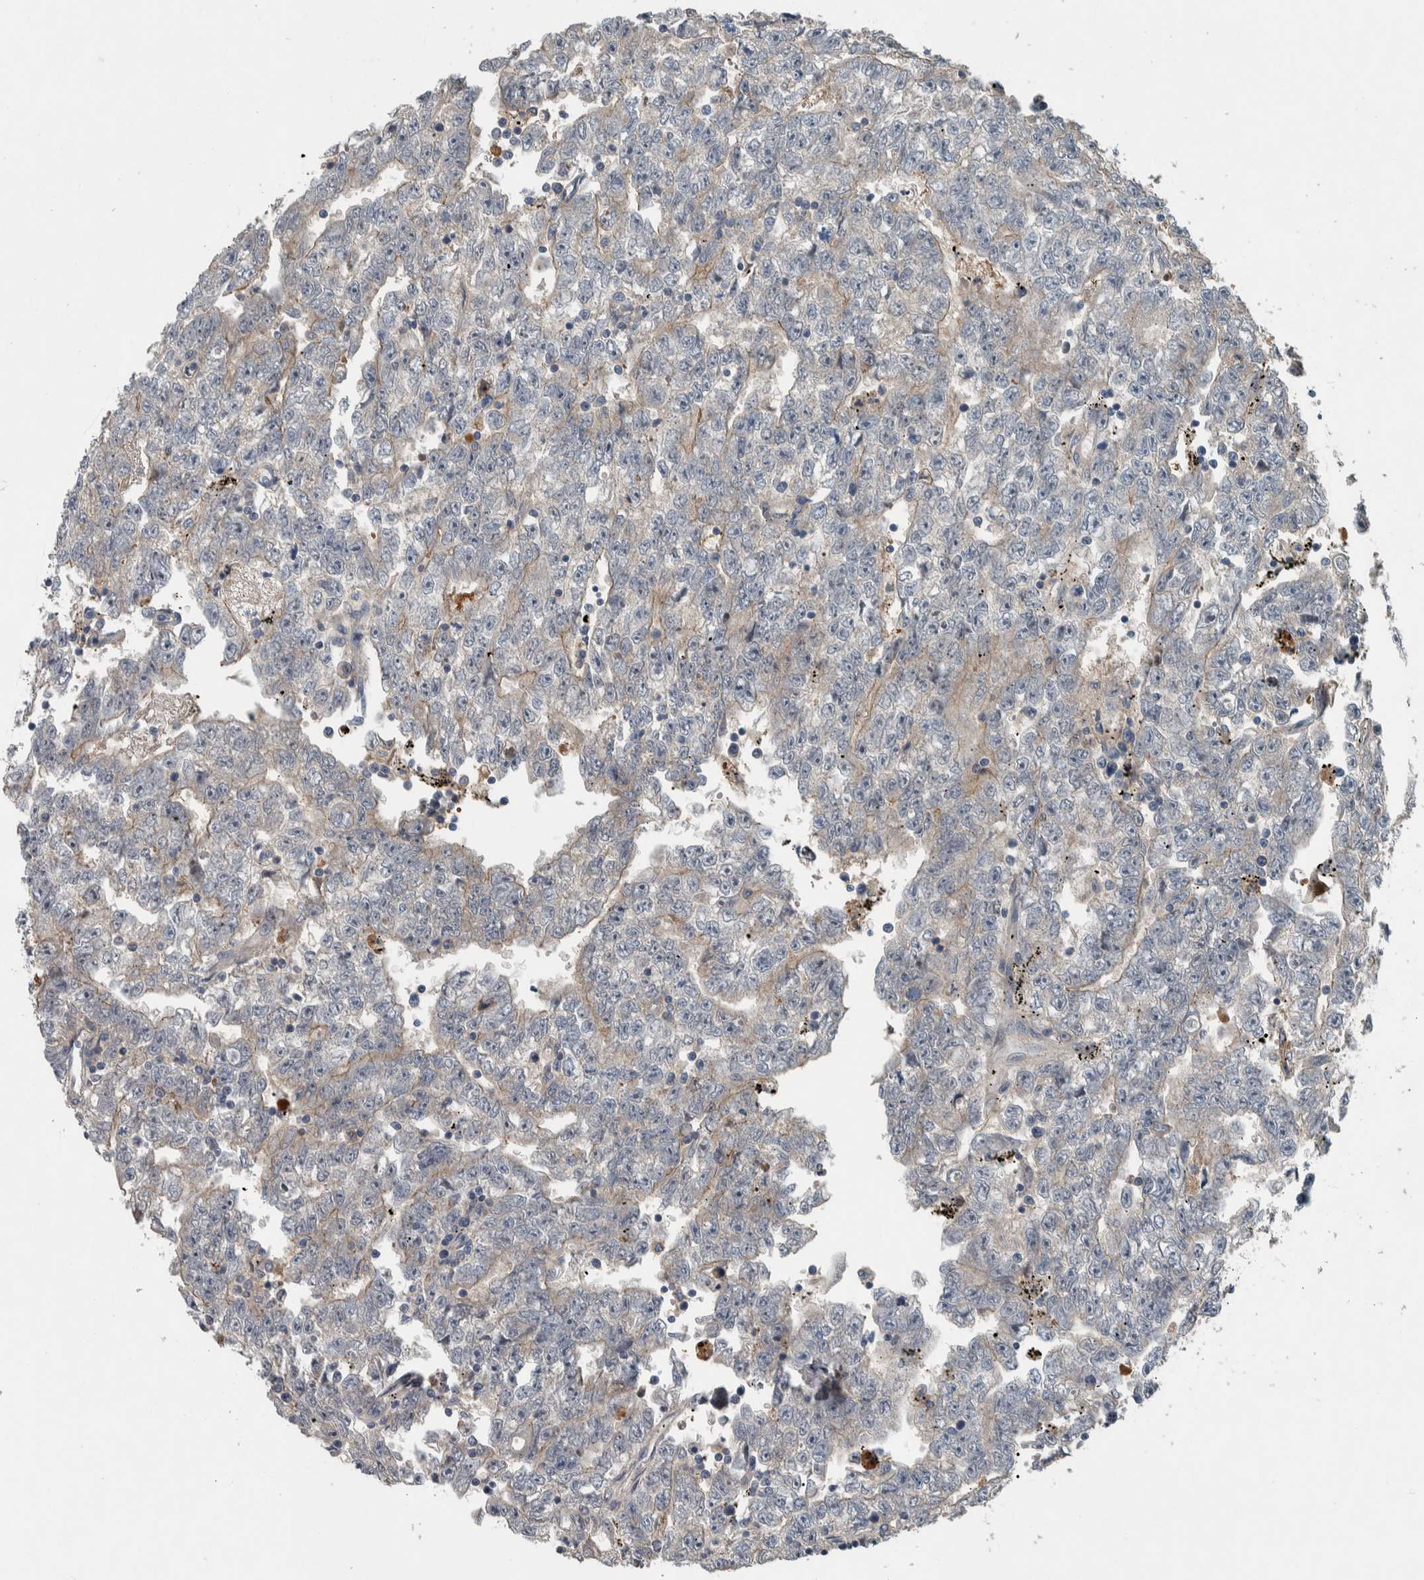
{"staining": {"intensity": "moderate", "quantity": "25%-75%", "location": "cytoplasmic/membranous"}, "tissue": "testis cancer", "cell_type": "Tumor cells", "image_type": "cancer", "snomed": [{"axis": "morphology", "description": "Carcinoma, Embryonal, NOS"}, {"axis": "topography", "description": "Testis"}], "caption": "This micrograph displays immunohistochemistry (IHC) staining of human embryonal carcinoma (testis), with medium moderate cytoplasmic/membranous expression in about 25%-75% of tumor cells.", "gene": "SERPINC1", "patient": {"sex": "male", "age": 25}}